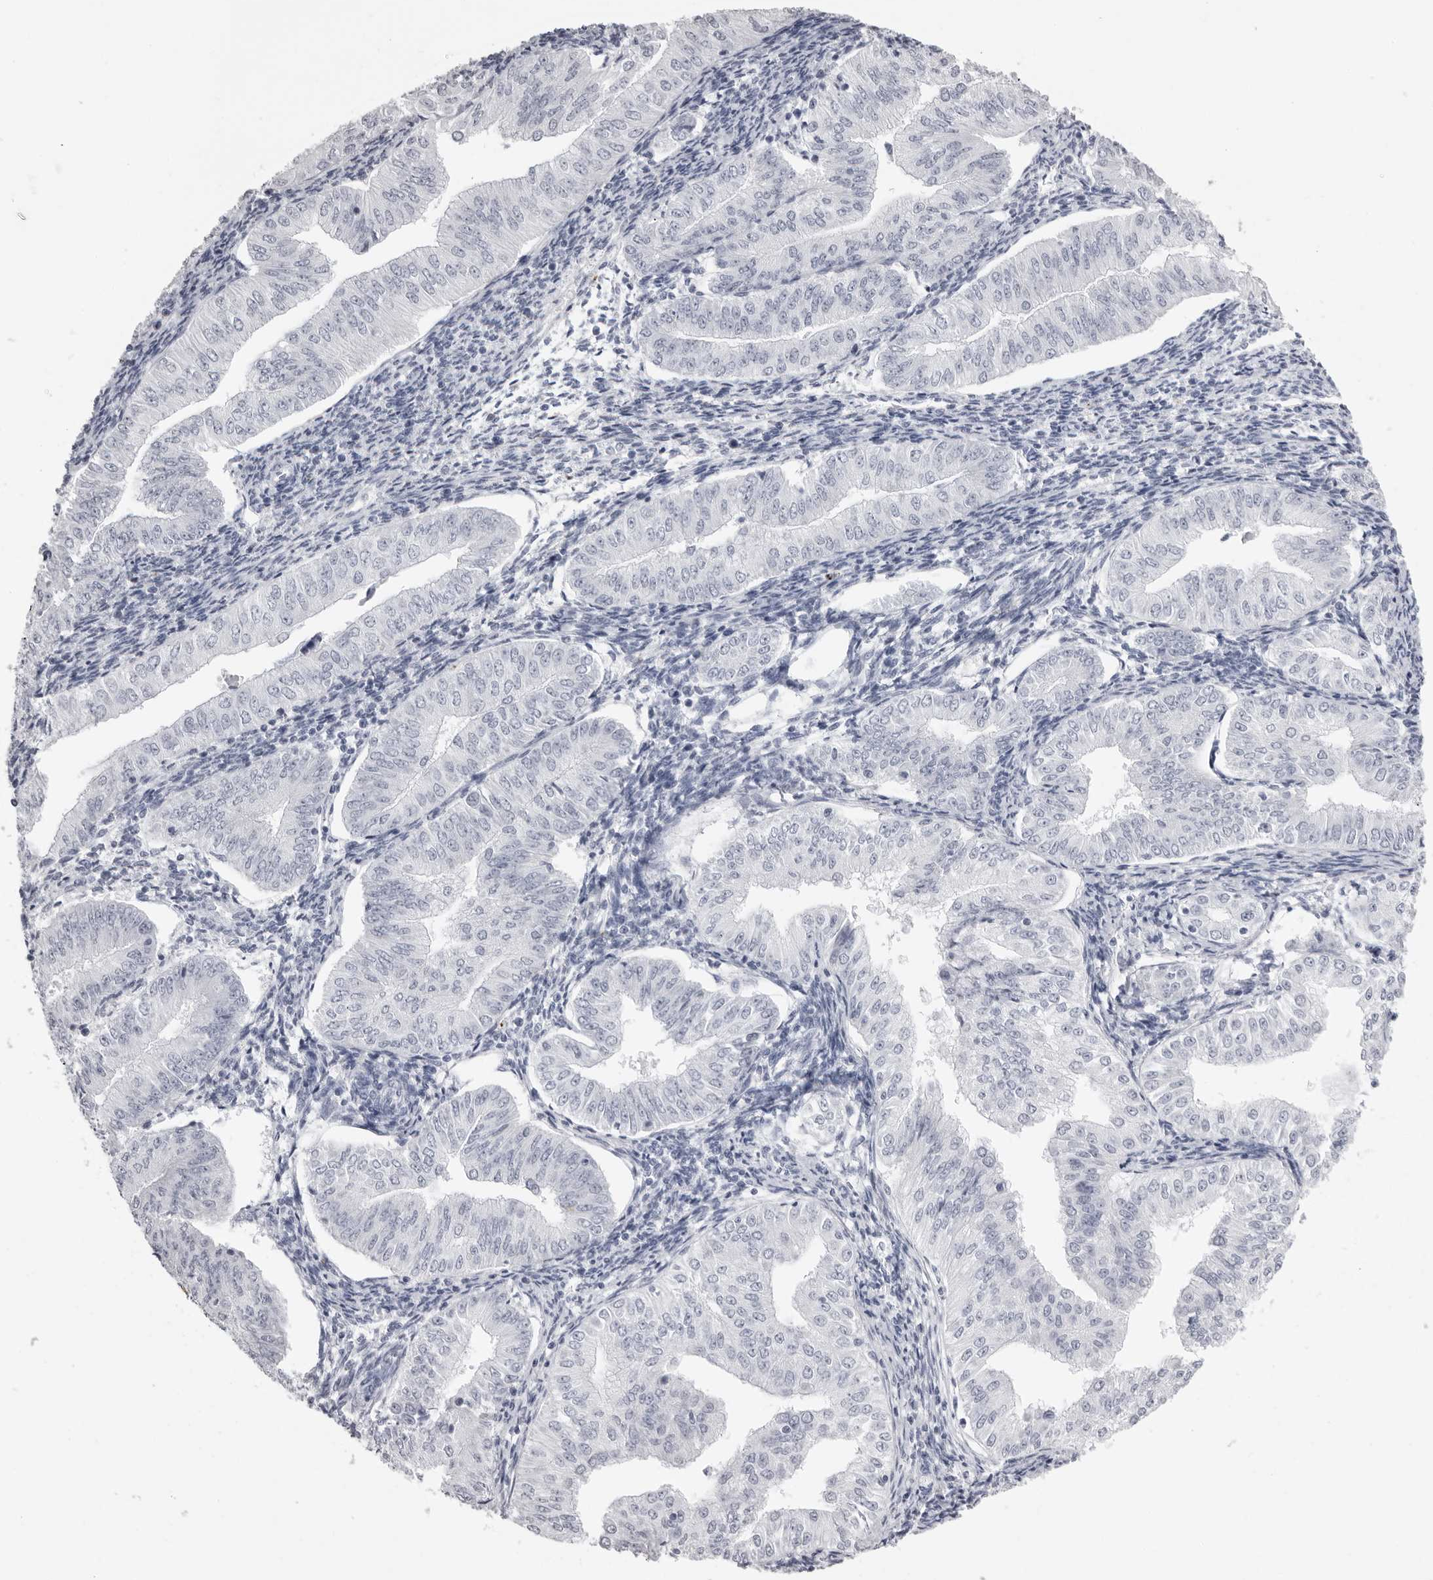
{"staining": {"intensity": "negative", "quantity": "none", "location": "none"}, "tissue": "endometrial cancer", "cell_type": "Tumor cells", "image_type": "cancer", "snomed": [{"axis": "morphology", "description": "Normal tissue, NOS"}, {"axis": "morphology", "description": "Adenocarcinoma, NOS"}, {"axis": "topography", "description": "Endometrium"}], "caption": "A photomicrograph of endometrial cancer stained for a protein displays no brown staining in tumor cells.", "gene": "CST1", "patient": {"sex": "female", "age": 53}}